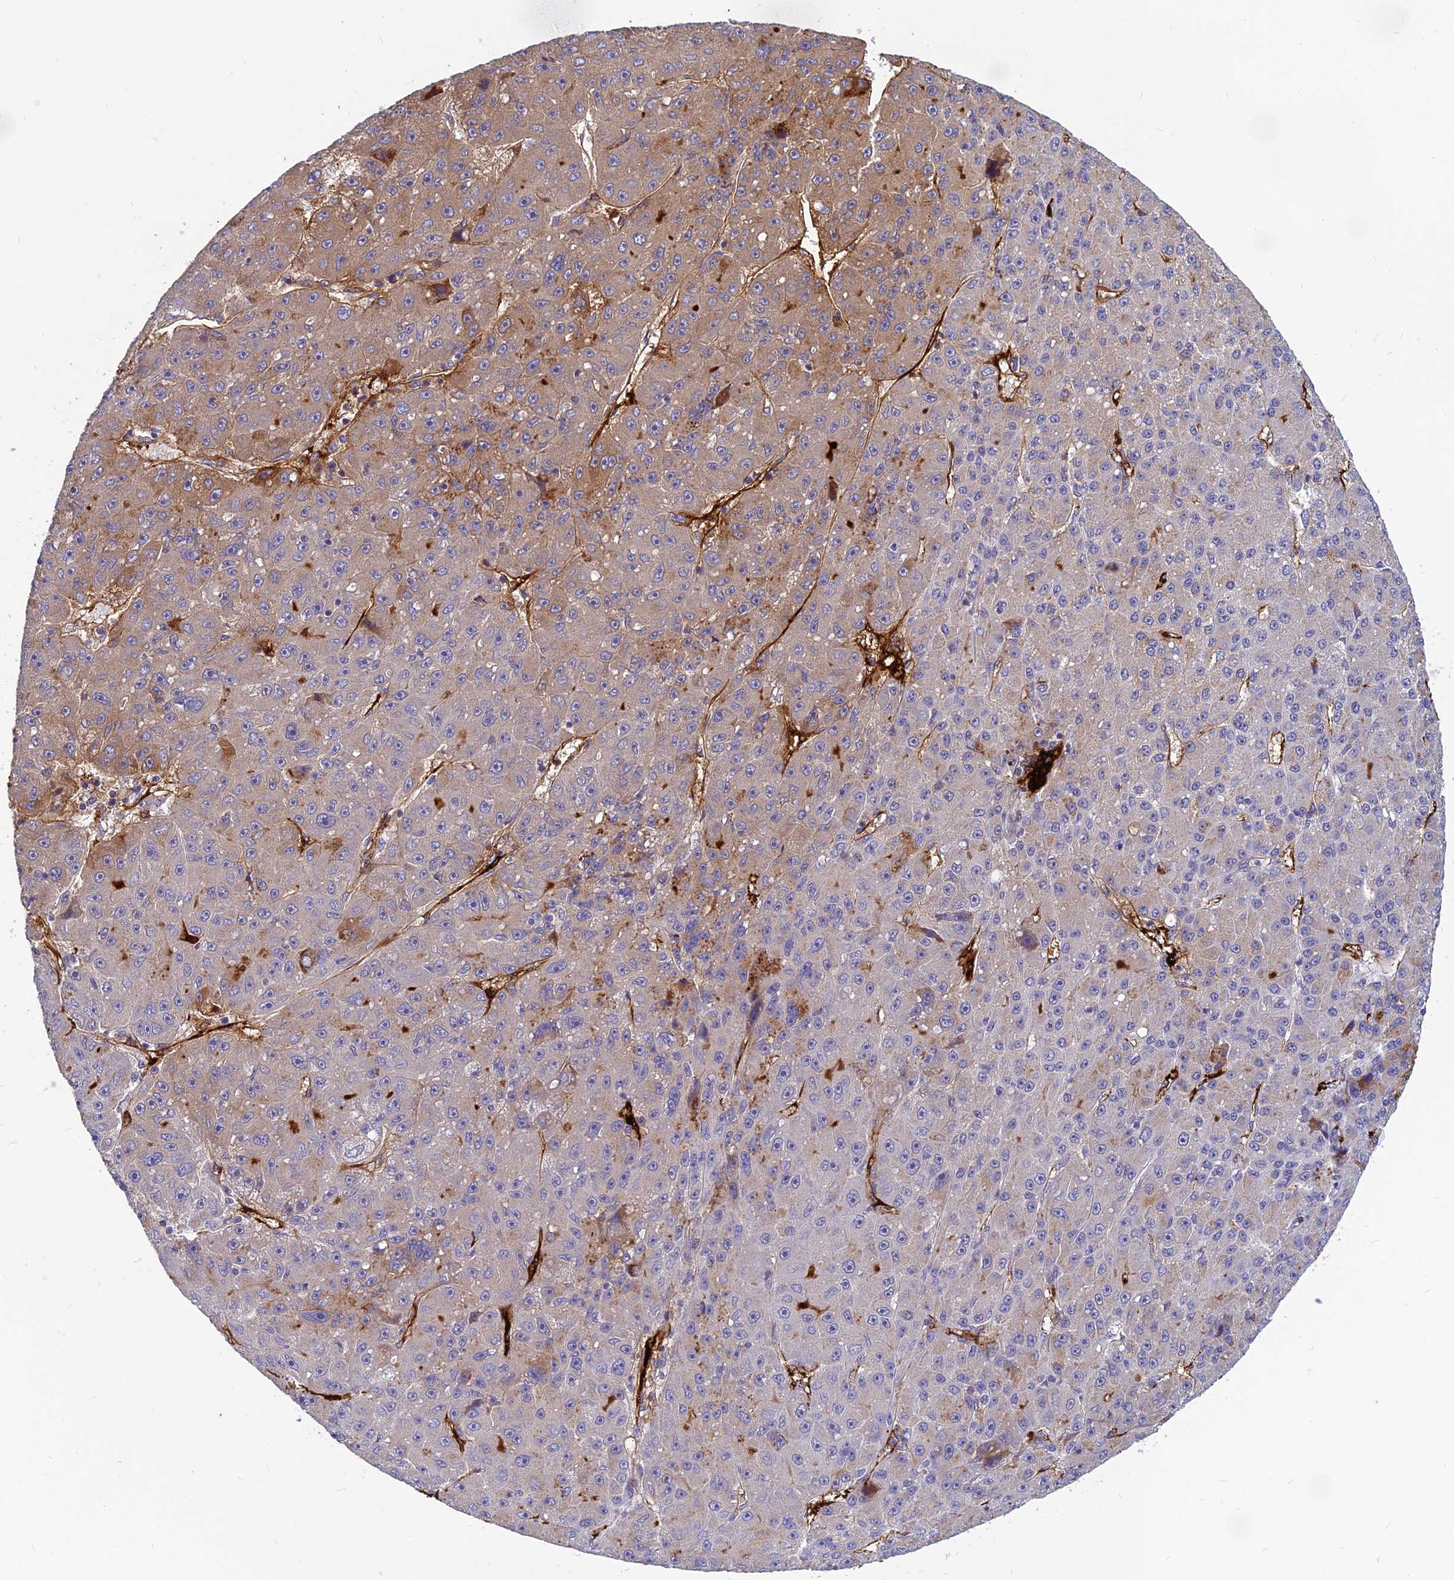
{"staining": {"intensity": "strong", "quantity": "<25%", "location": "cytoplasmic/membranous"}, "tissue": "liver cancer", "cell_type": "Tumor cells", "image_type": "cancer", "snomed": [{"axis": "morphology", "description": "Carcinoma, Hepatocellular, NOS"}, {"axis": "topography", "description": "Liver"}], "caption": "Human hepatocellular carcinoma (liver) stained for a protein (brown) exhibits strong cytoplasmic/membranous positive staining in about <25% of tumor cells.", "gene": "CLEC11A", "patient": {"sex": "male", "age": 67}}